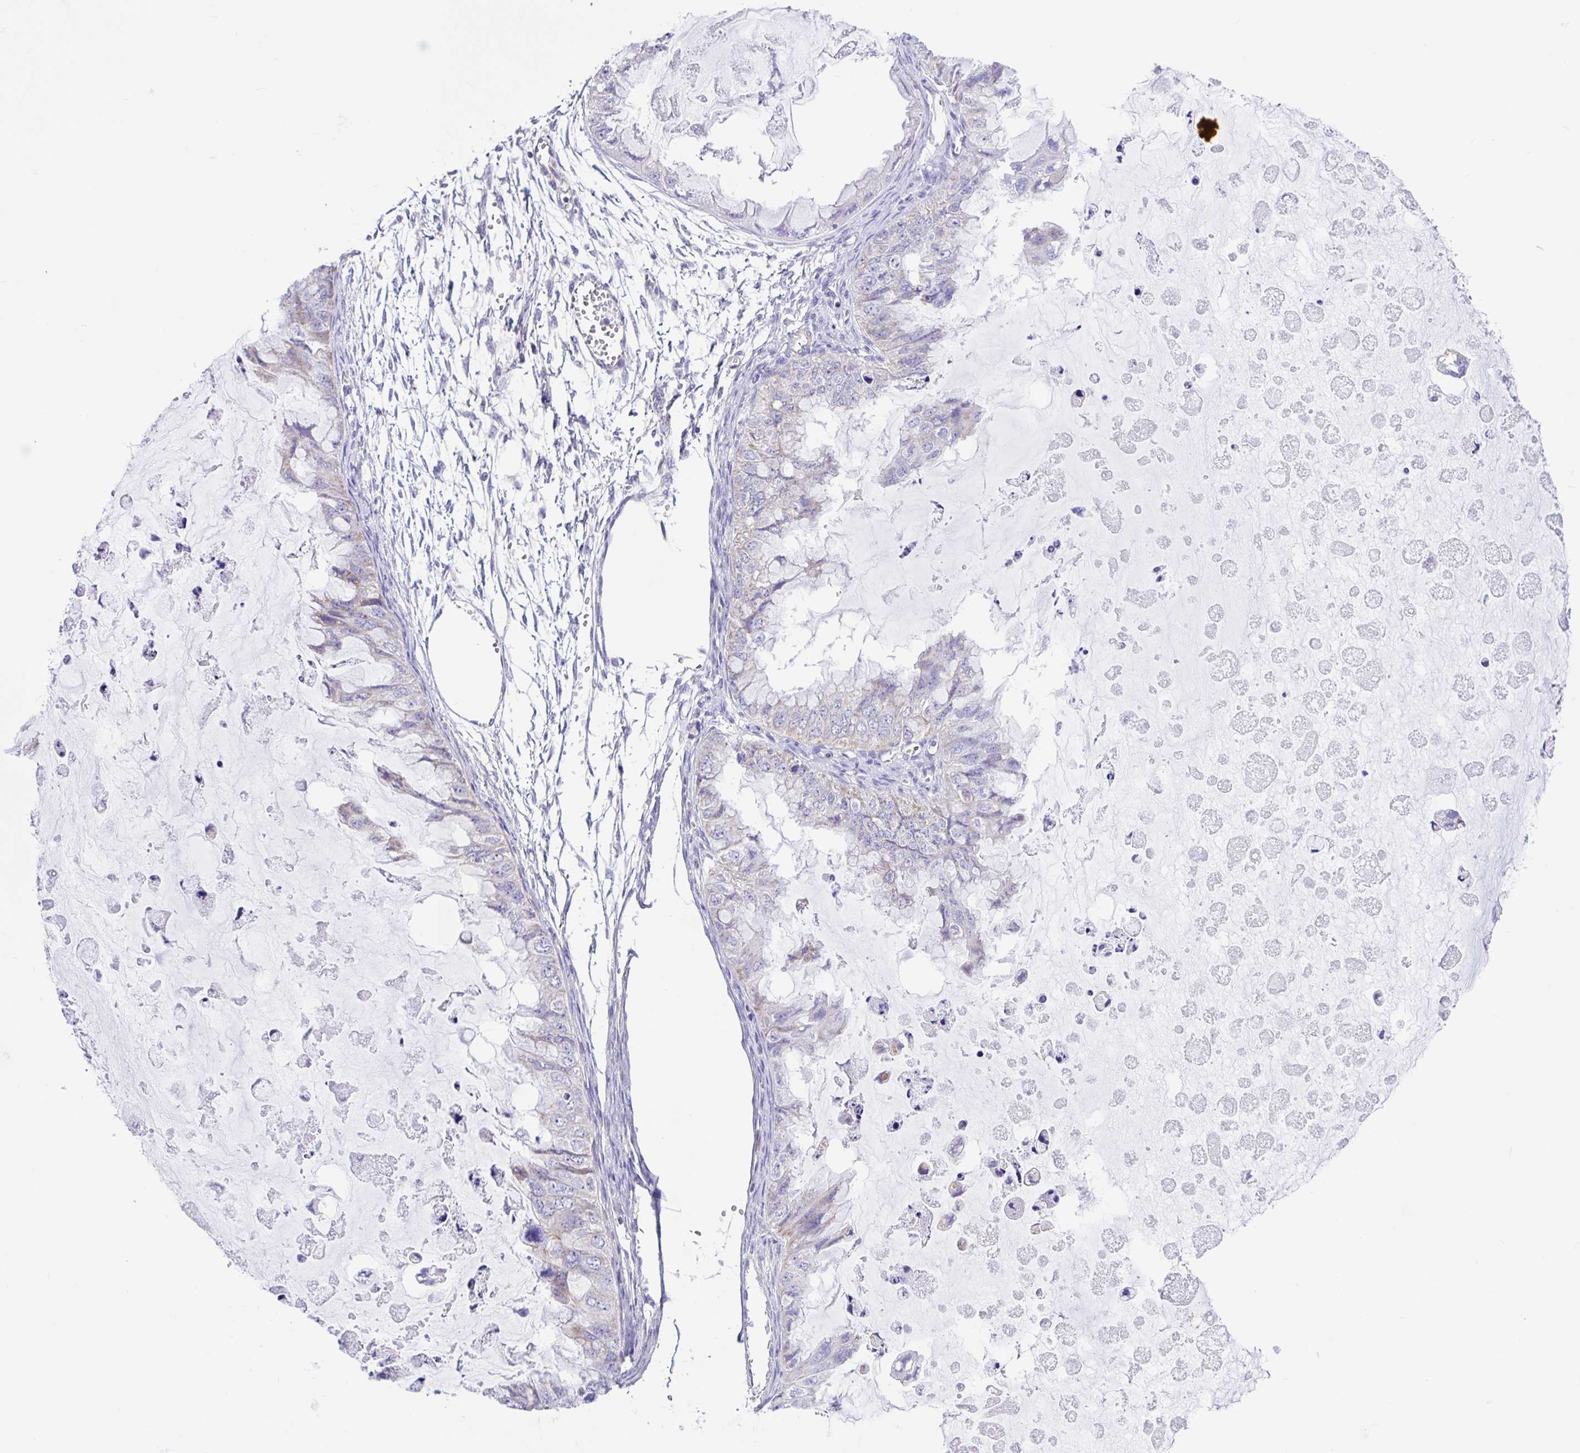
{"staining": {"intensity": "negative", "quantity": "none", "location": "none"}, "tissue": "ovarian cancer", "cell_type": "Tumor cells", "image_type": "cancer", "snomed": [{"axis": "morphology", "description": "Cystadenocarcinoma, mucinous, NOS"}, {"axis": "topography", "description": "Ovary"}], "caption": "High power microscopy photomicrograph of an immunohistochemistry micrograph of ovarian cancer (mucinous cystadenocarcinoma), revealing no significant expression in tumor cells. Nuclei are stained in blue.", "gene": "NDUFS2", "patient": {"sex": "female", "age": 72}}